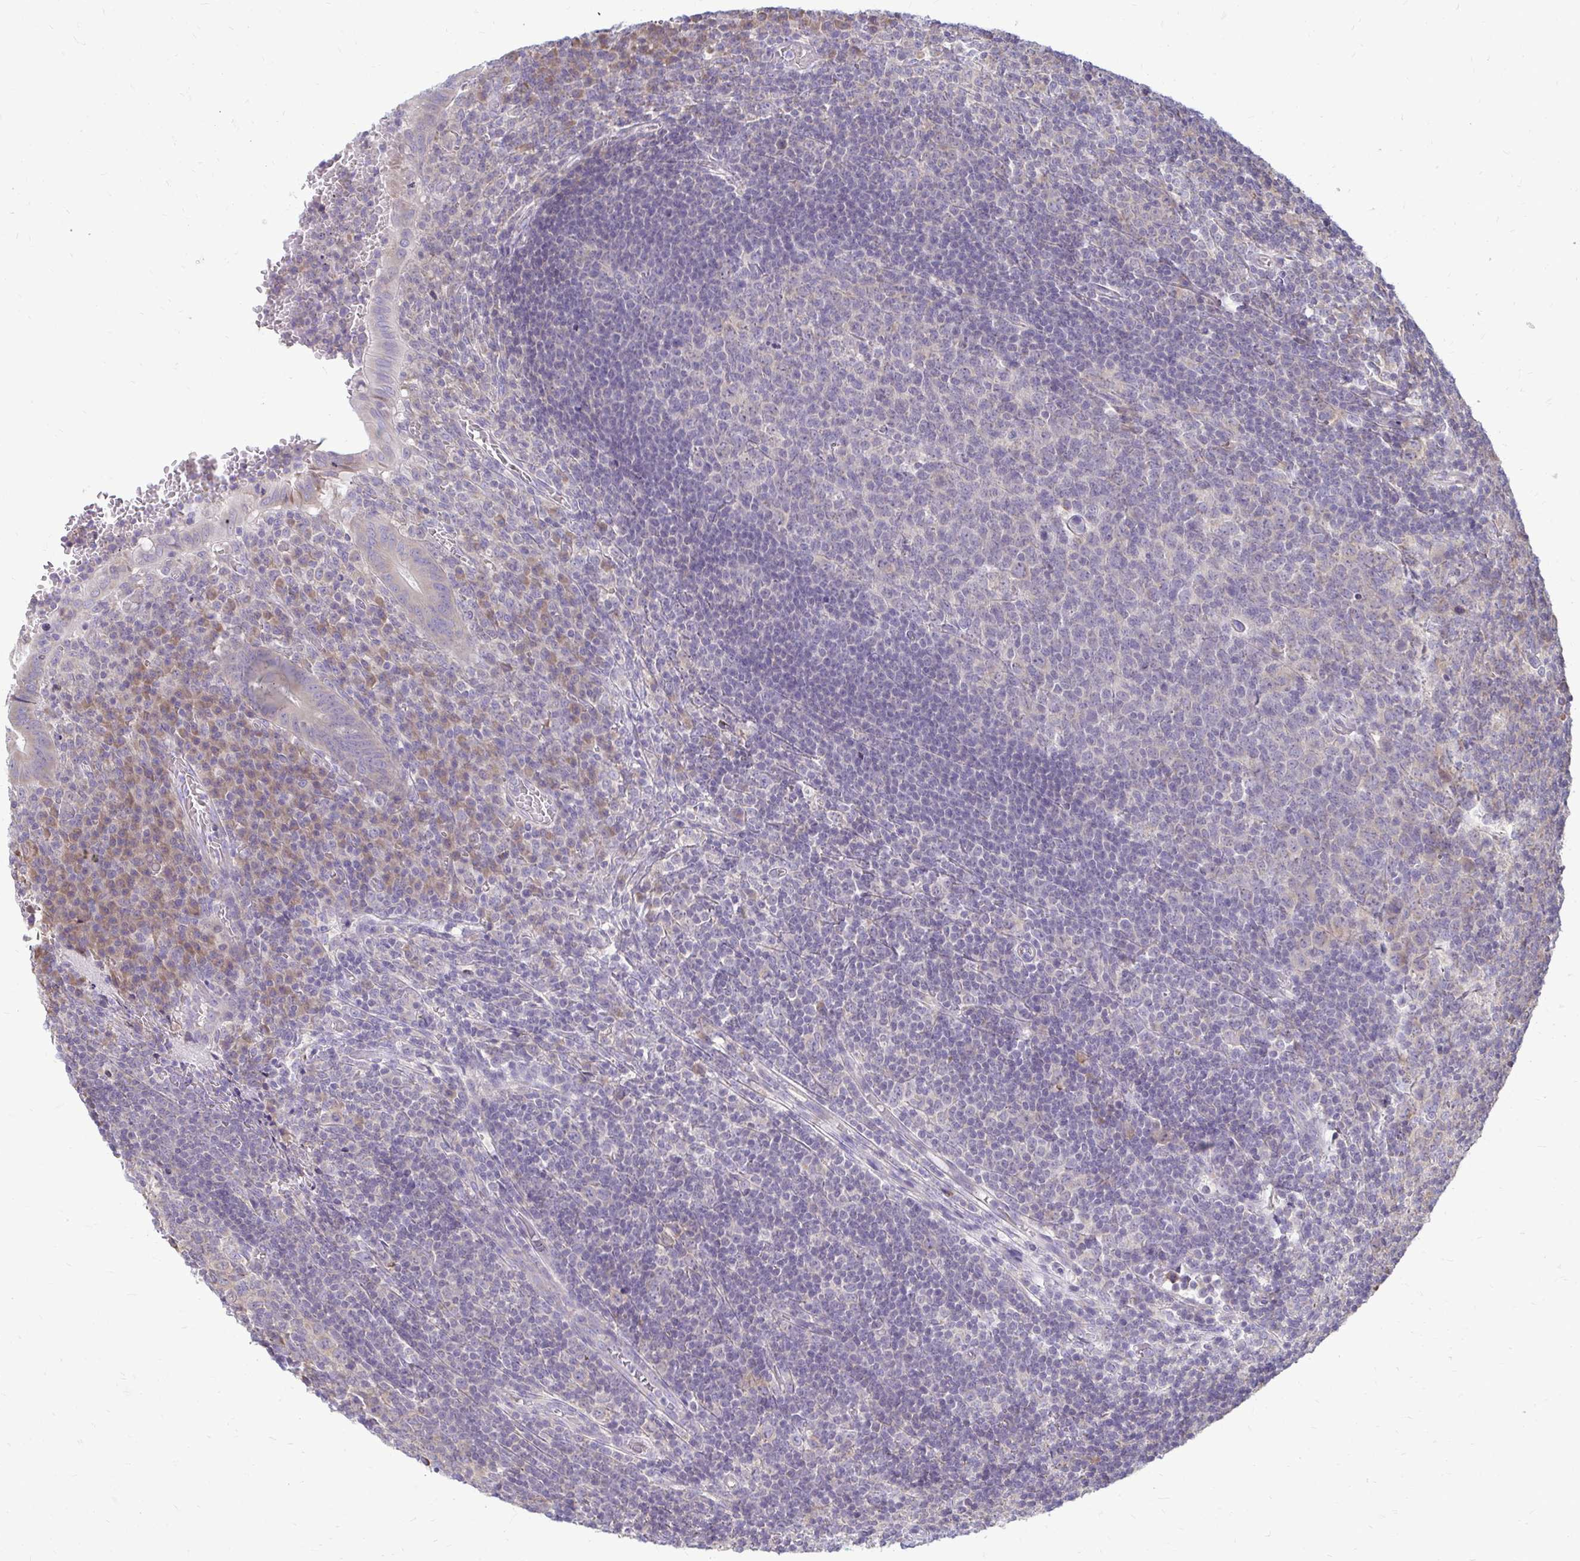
{"staining": {"intensity": "moderate", "quantity": "25%-75%", "location": "cytoplasmic/membranous"}, "tissue": "appendix", "cell_type": "Glandular cells", "image_type": "normal", "snomed": [{"axis": "morphology", "description": "Normal tissue, NOS"}, {"axis": "topography", "description": "Appendix"}], "caption": "Glandular cells demonstrate medium levels of moderate cytoplasmic/membranous expression in approximately 25%-75% of cells in normal human appendix.", "gene": "RPLP2", "patient": {"sex": "male", "age": 18}}